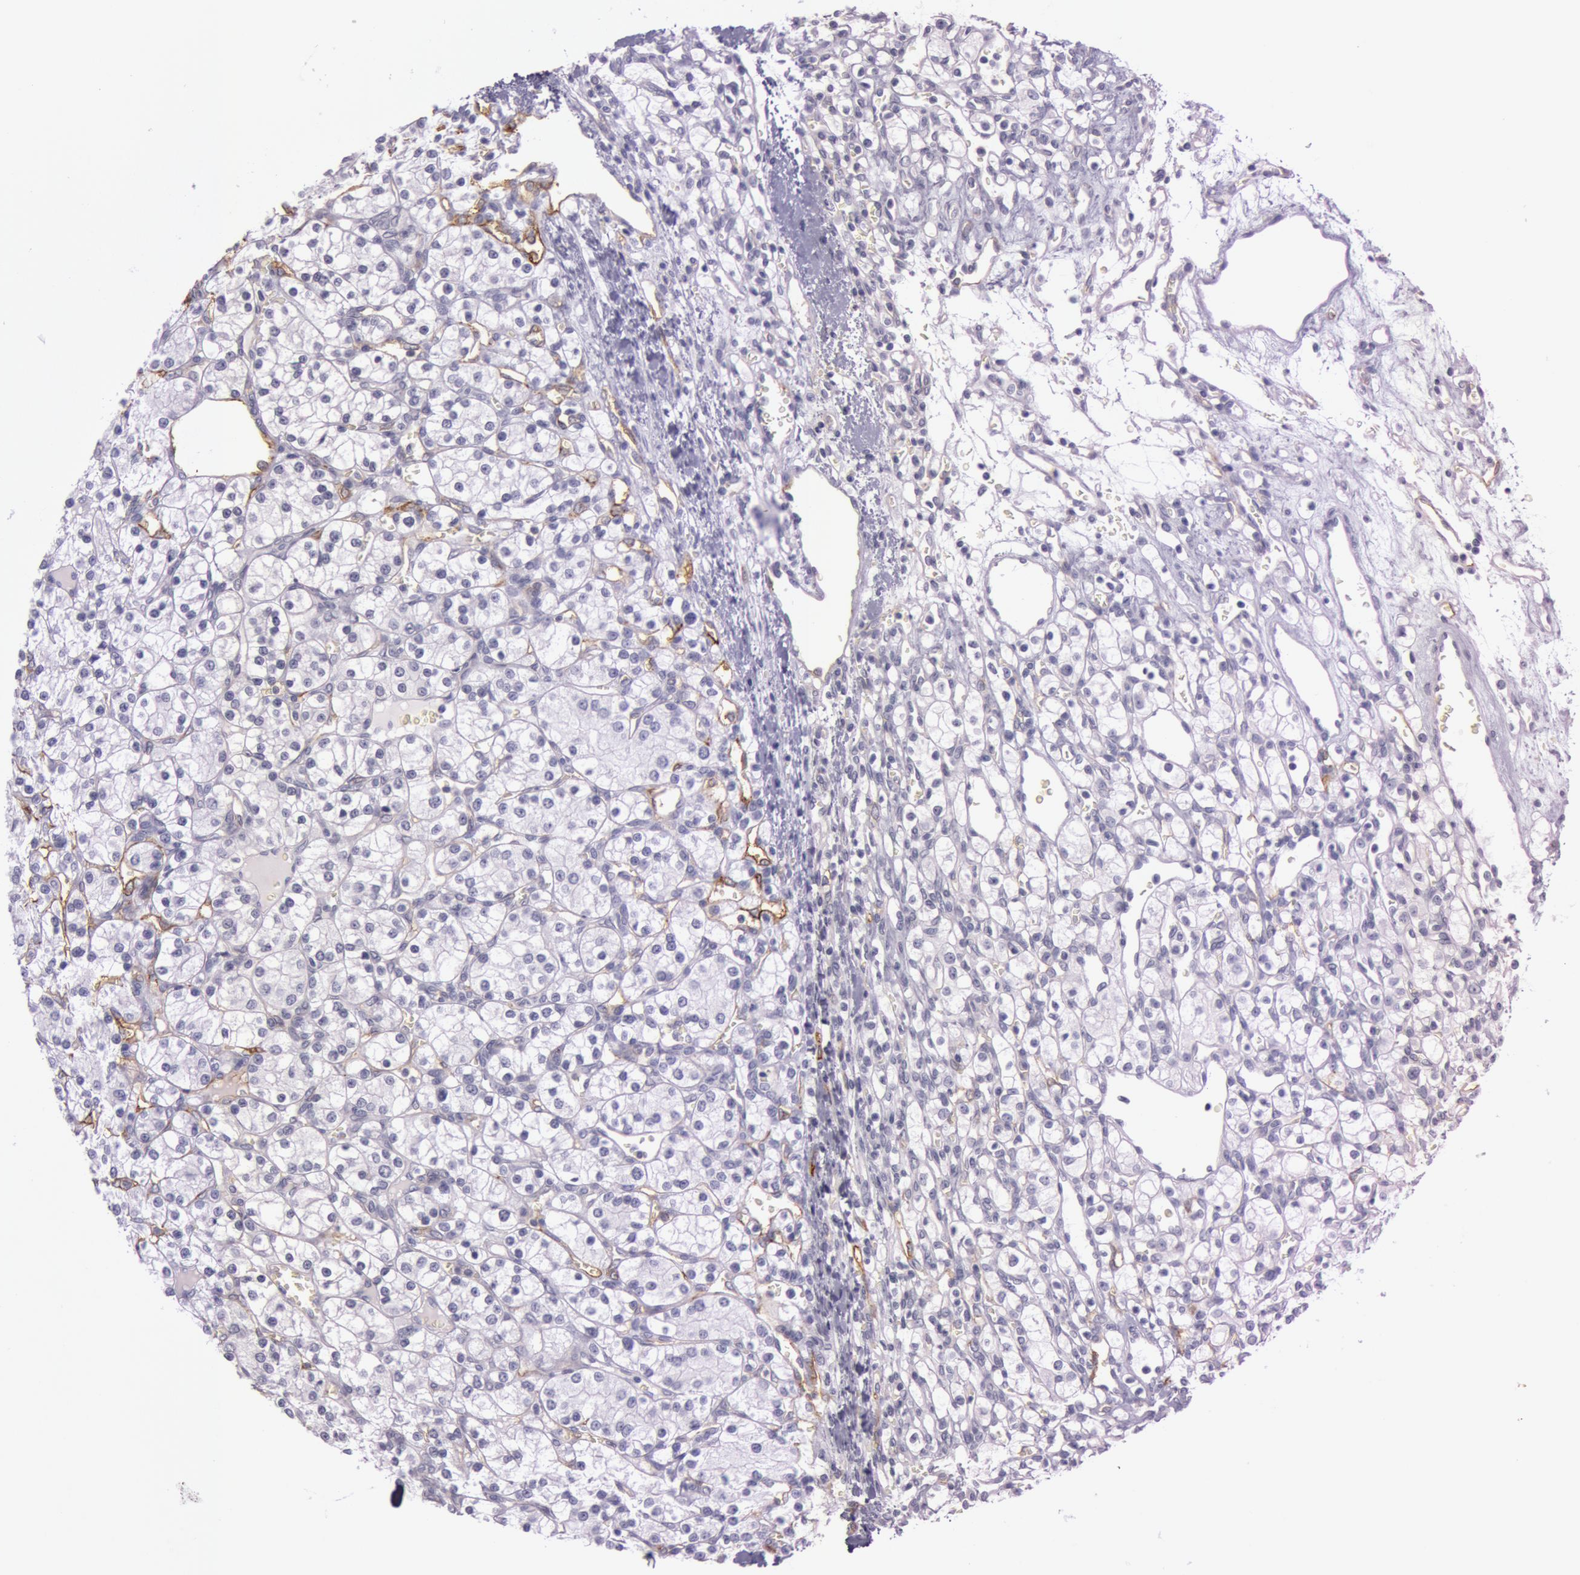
{"staining": {"intensity": "negative", "quantity": "none", "location": "none"}, "tissue": "renal cancer", "cell_type": "Tumor cells", "image_type": "cancer", "snomed": [{"axis": "morphology", "description": "Adenocarcinoma, NOS"}, {"axis": "topography", "description": "Kidney"}], "caption": "High power microscopy histopathology image of an immunohistochemistry (IHC) micrograph of renal adenocarcinoma, revealing no significant expression in tumor cells.", "gene": "FOLH1", "patient": {"sex": "female", "age": 62}}